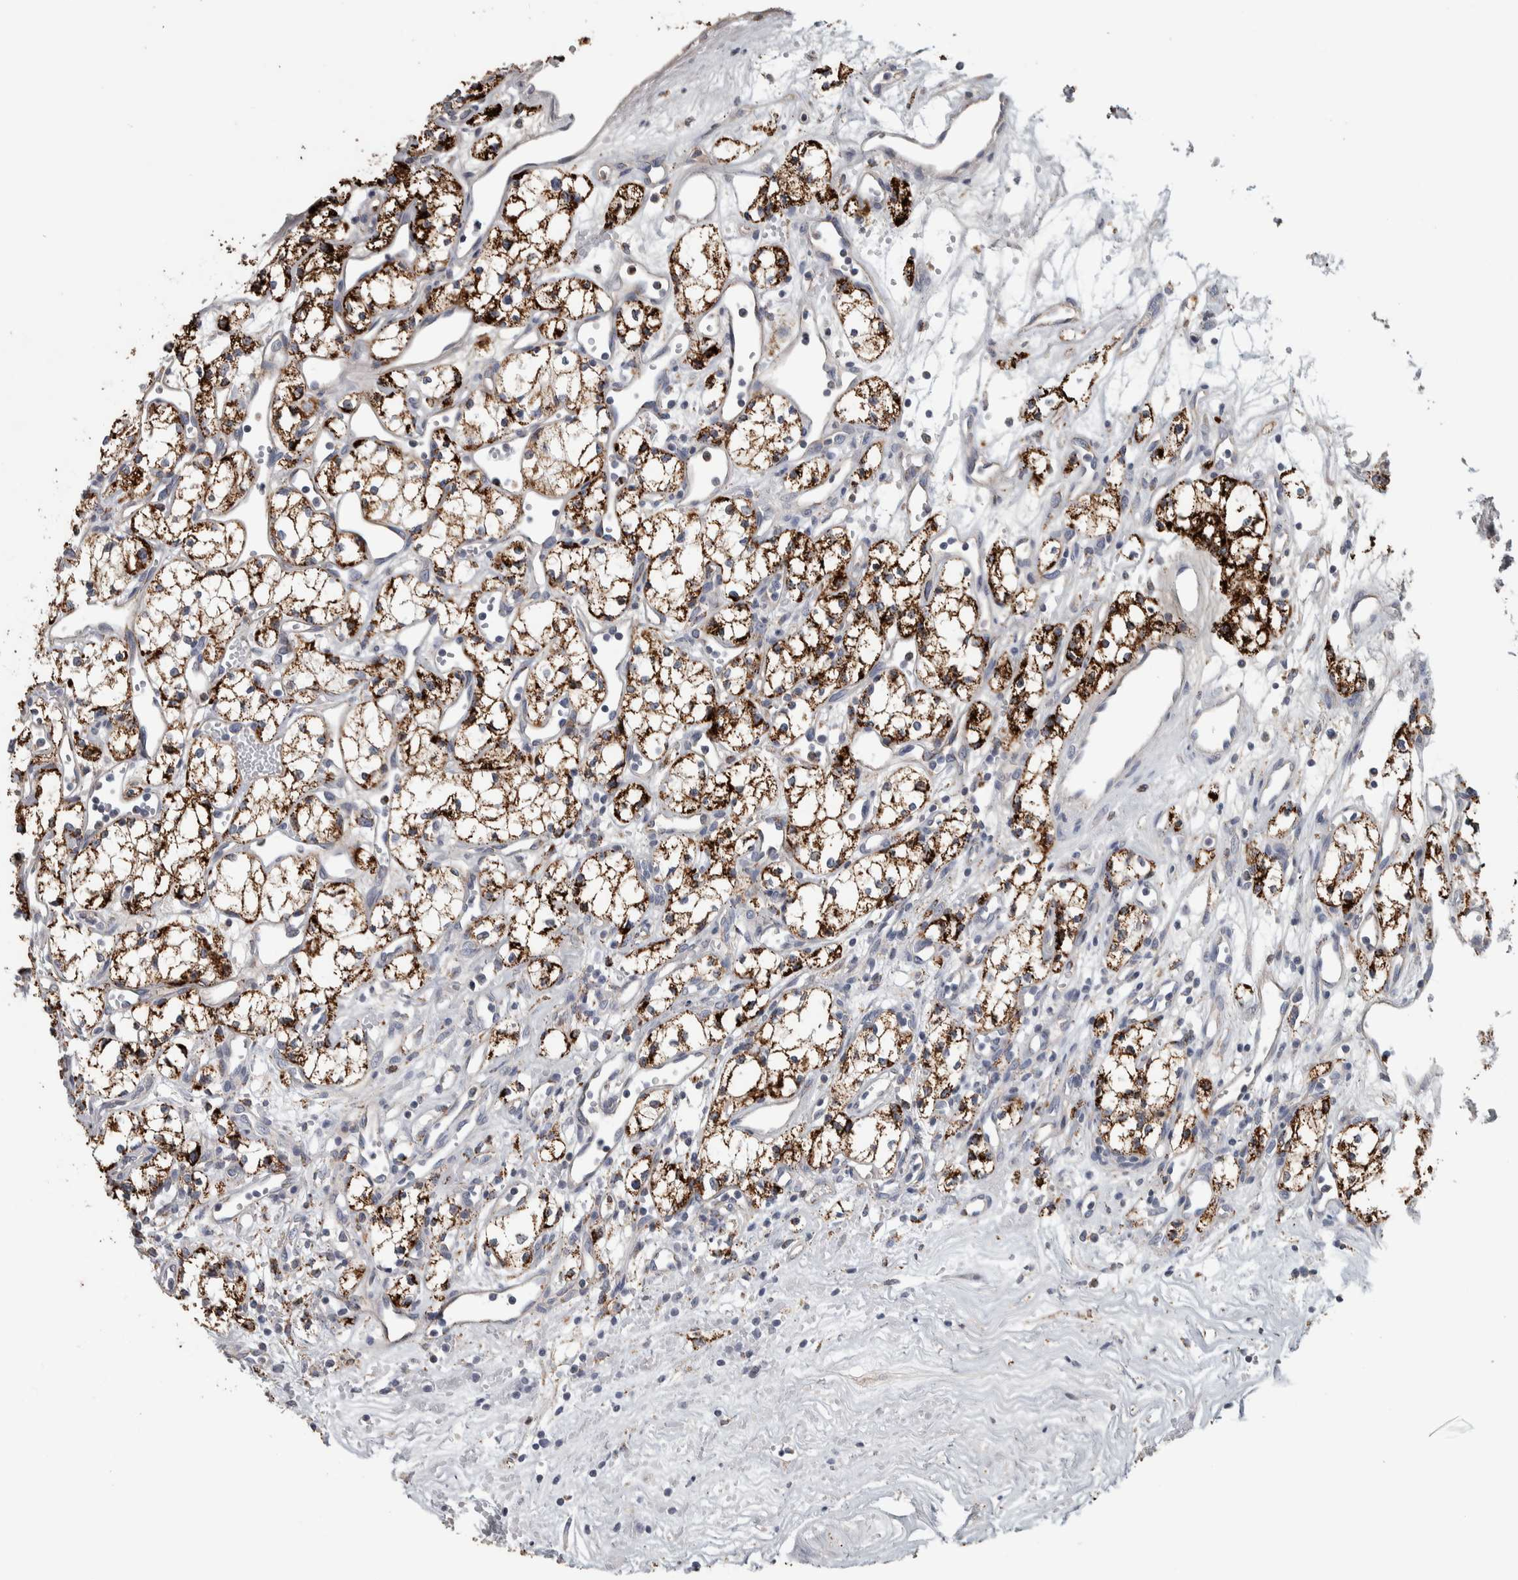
{"staining": {"intensity": "strong", "quantity": ">75%", "location": "cytoplasmic/membranous"}, "tissue": "renal cancer", "cell_type": "Tumor cells", "image_type": "cancer", "snomed": [{"axis": "morphology", "description": "Adenocarcinoma, NOS"}, {"axis": "topography", "description": "Kidney"}], "caption": "The photomicrograph demonstrates staining of renal adenocarcinoma, revealing strong cytoplasmic/membranous protein expression (brown color) within tumor cells.", "gene": "FAM78A", "patient": {"sex": "male", "age": 59}}